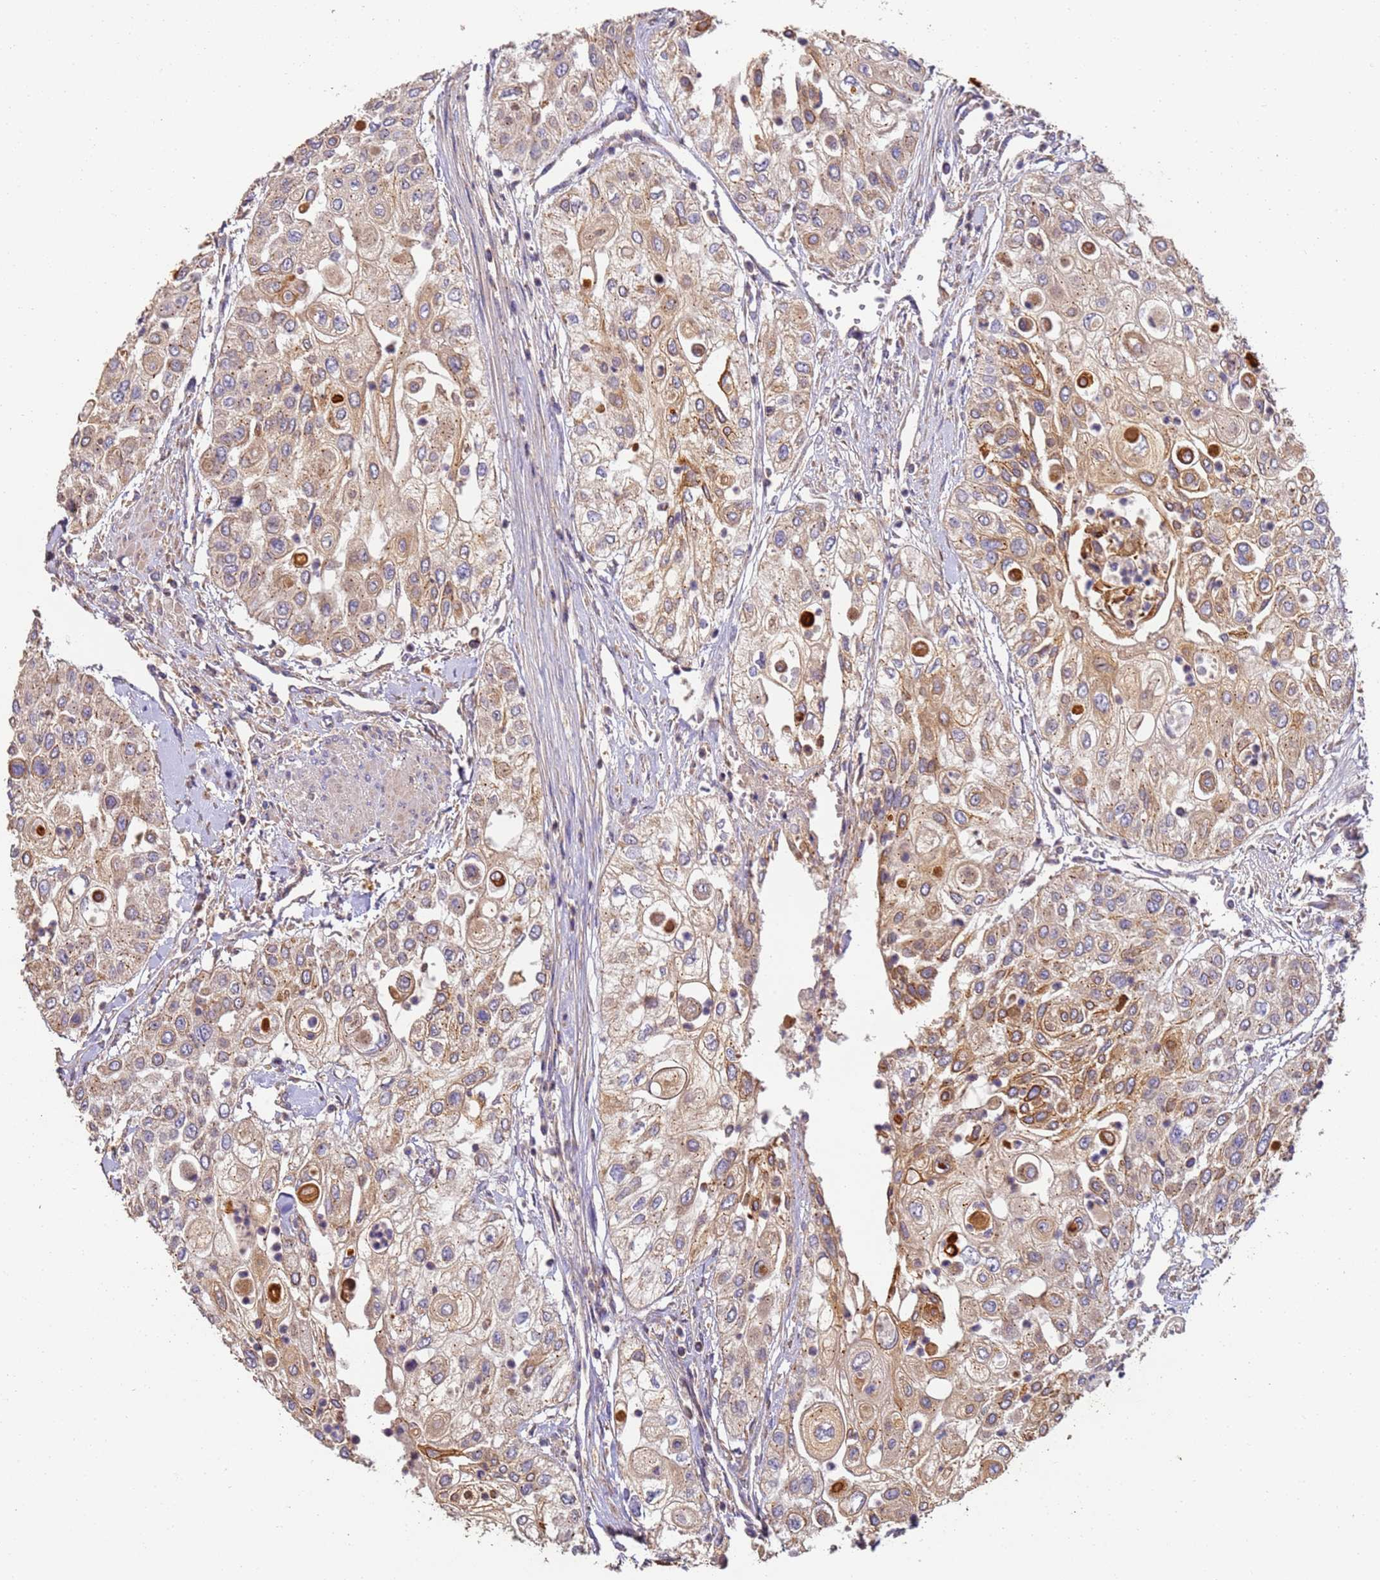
{"staining": {"intensity": "moderate", "quantity": ">75%", "location": "cytoplasmic/membranous"}, "tissue": "urothelial cancer", "cell_type": "Tumor cells", "image_type": "cancer", "snomed": [{"axis": "morphology", "description": "Urothelial carcinoma, High grade"}, {"axis": "topography", "description": "Urinary bladder"}], "caption": "Urothelial carcinoma (high-grade) stained for a protein demonstrates moderate cytoplasmic/membranous positivity in tumor cells.", "gene": "TIGAR", "patient": {"sex": "female", "age": 79}}